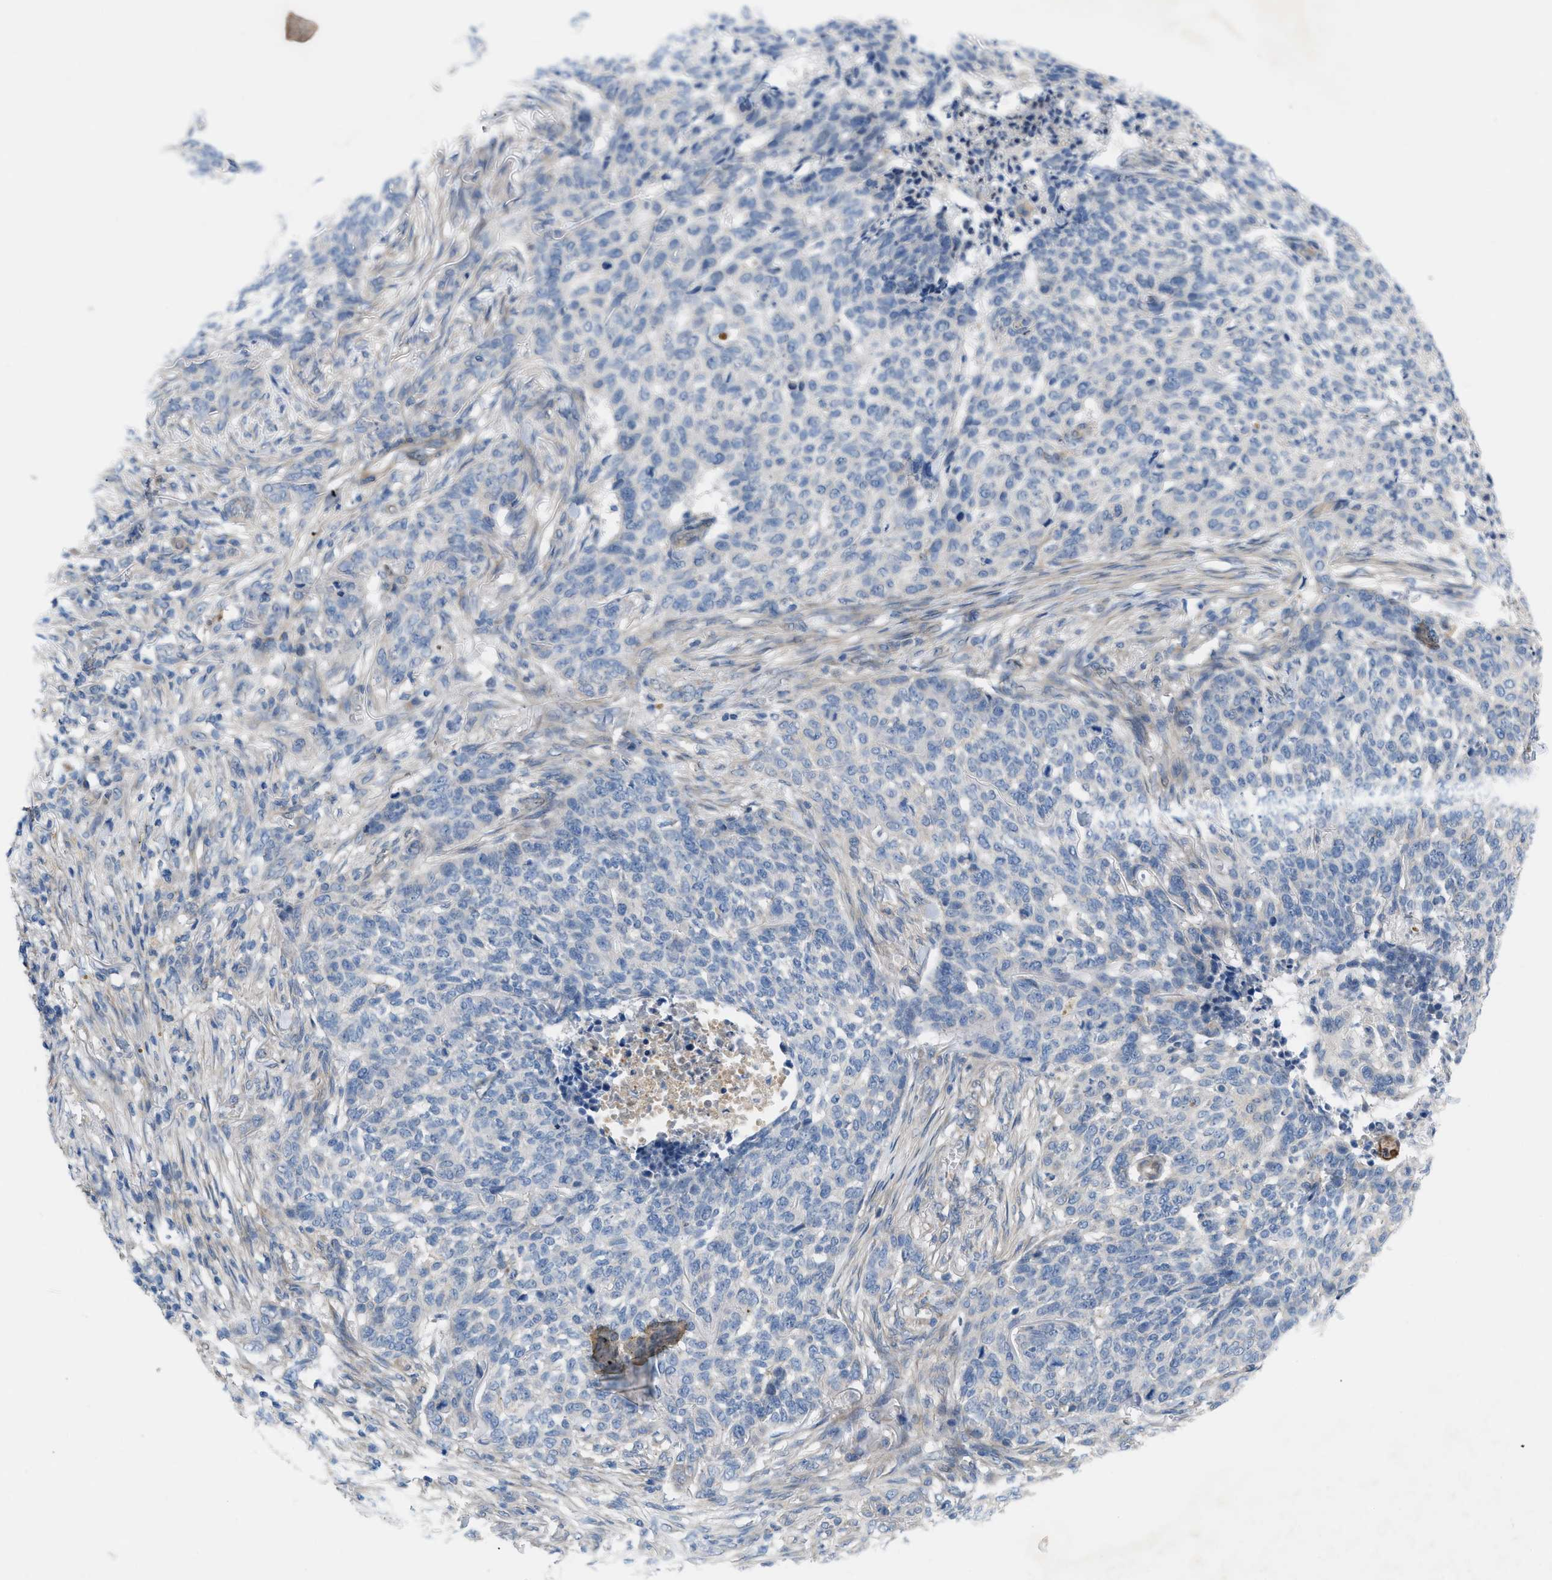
{"staining": {"intensity": "negative", "quantity": "none", "location": "none"}, "tissue": "skin cancer", "cell_type": "Tumor cells", "image_type": "cancer", "snomed": [{"axis": "morphology", "description": "Basal cell carcinoma"}, {"axis": "topography", "description": "Skin"}], "caption": "High power microscopy micrograph of an immunohistochemistry image of skin basal cell carcinoma, revealing no significant expression in tumor cells.", "gene": "NDEL1", "patient": {"sex": "male", "age": 85}}